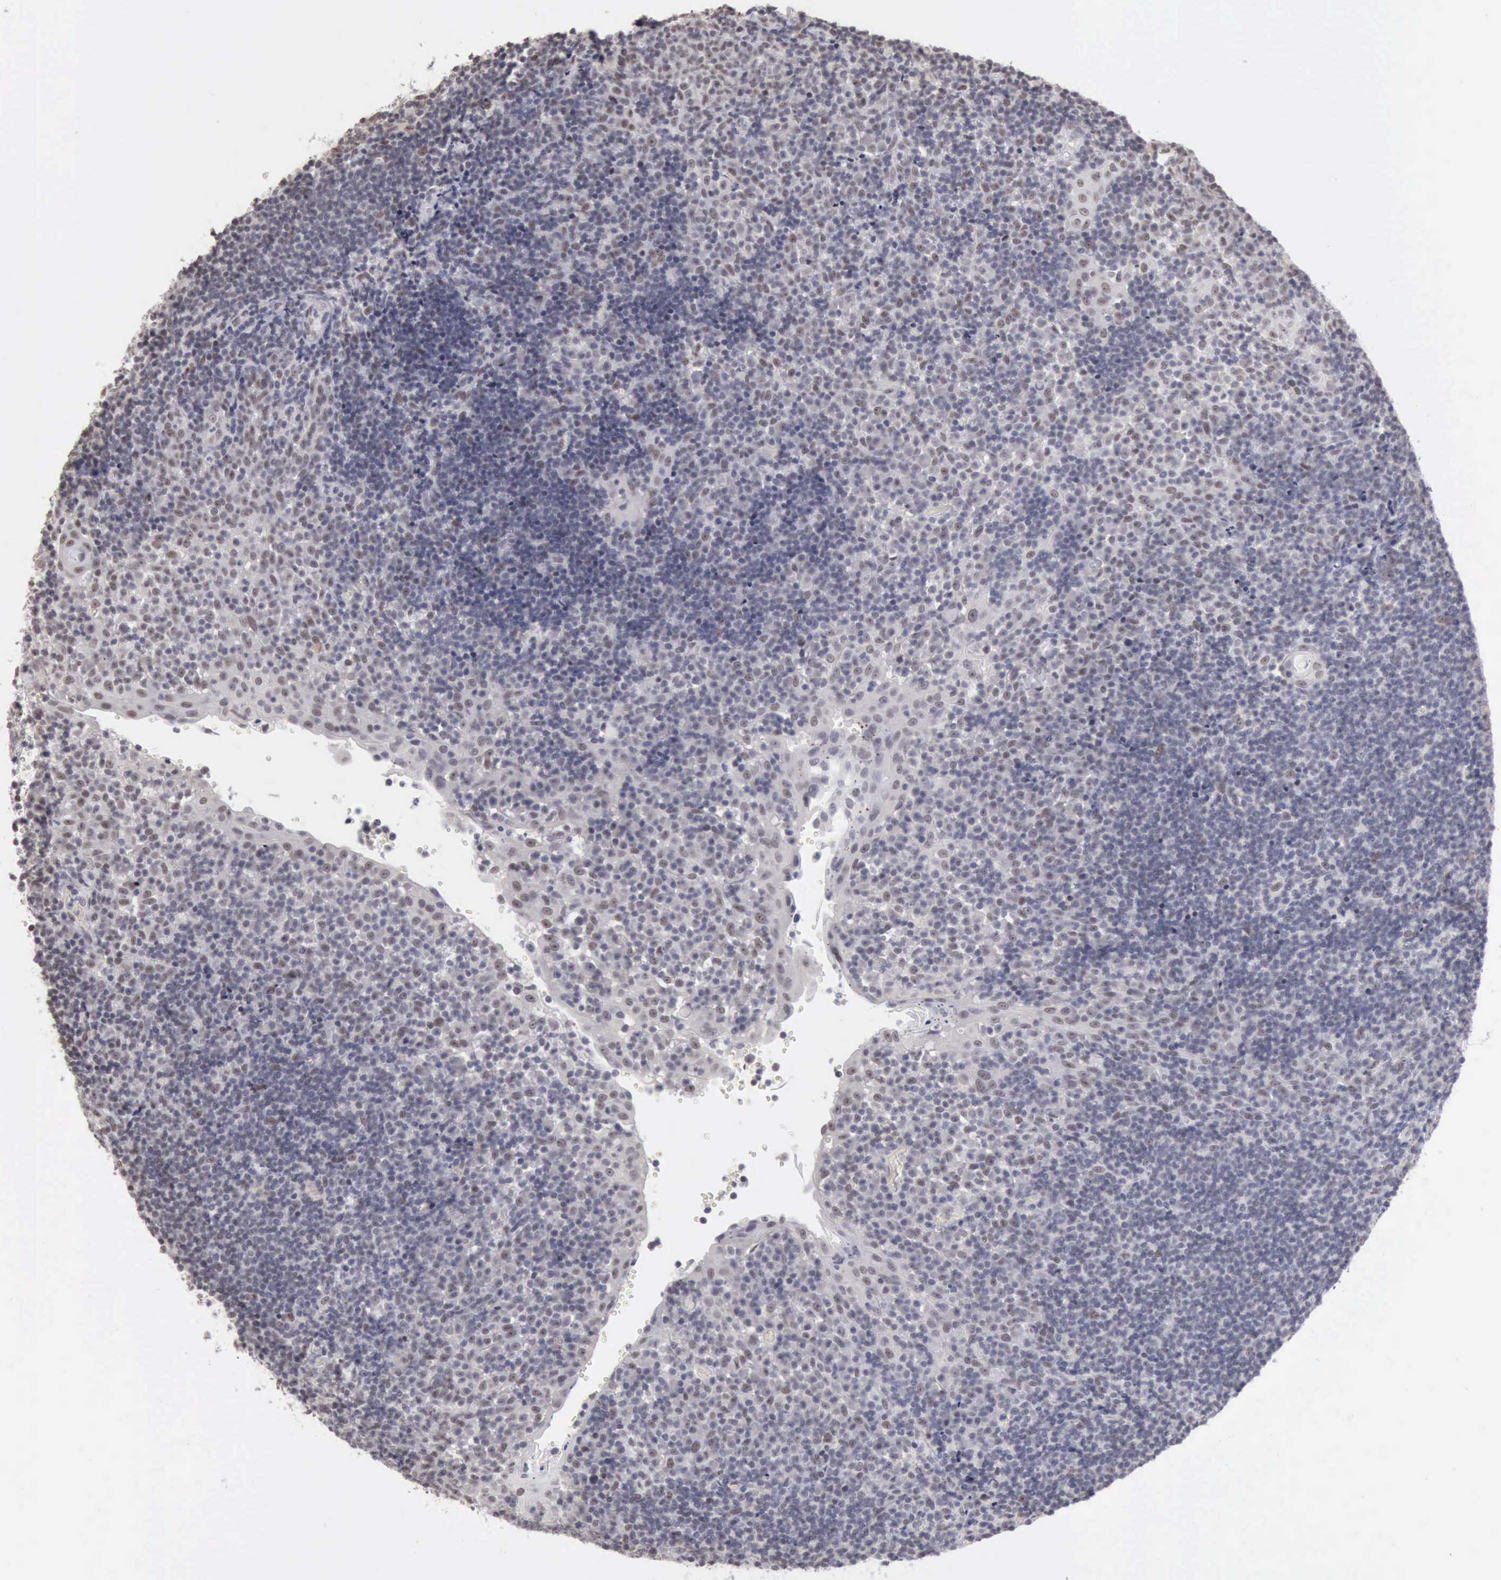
{"staining": {"intensity": "weak", "quantity": "<25%", "location": "nuclear"}, "tissue": "tonsil", "cell_type": "Germinal center cells", "image_type": "normal", "snomed": [{"axis": "morphology", "description": "Normal tissue, NOS"}, {"axis": "topography", "description": "Tonsil"}], "caption": "DAB immunohistochemical staining of benign tonsil reveals no significant positivity in germinal center cells. (Stains: DAB immunohistochemistry with hematoxylin counter stain, Microscopy: brightfield microscopy at high magnification).", "gene": "TAF1", "patient": {"sex": "female", "age": 40}}